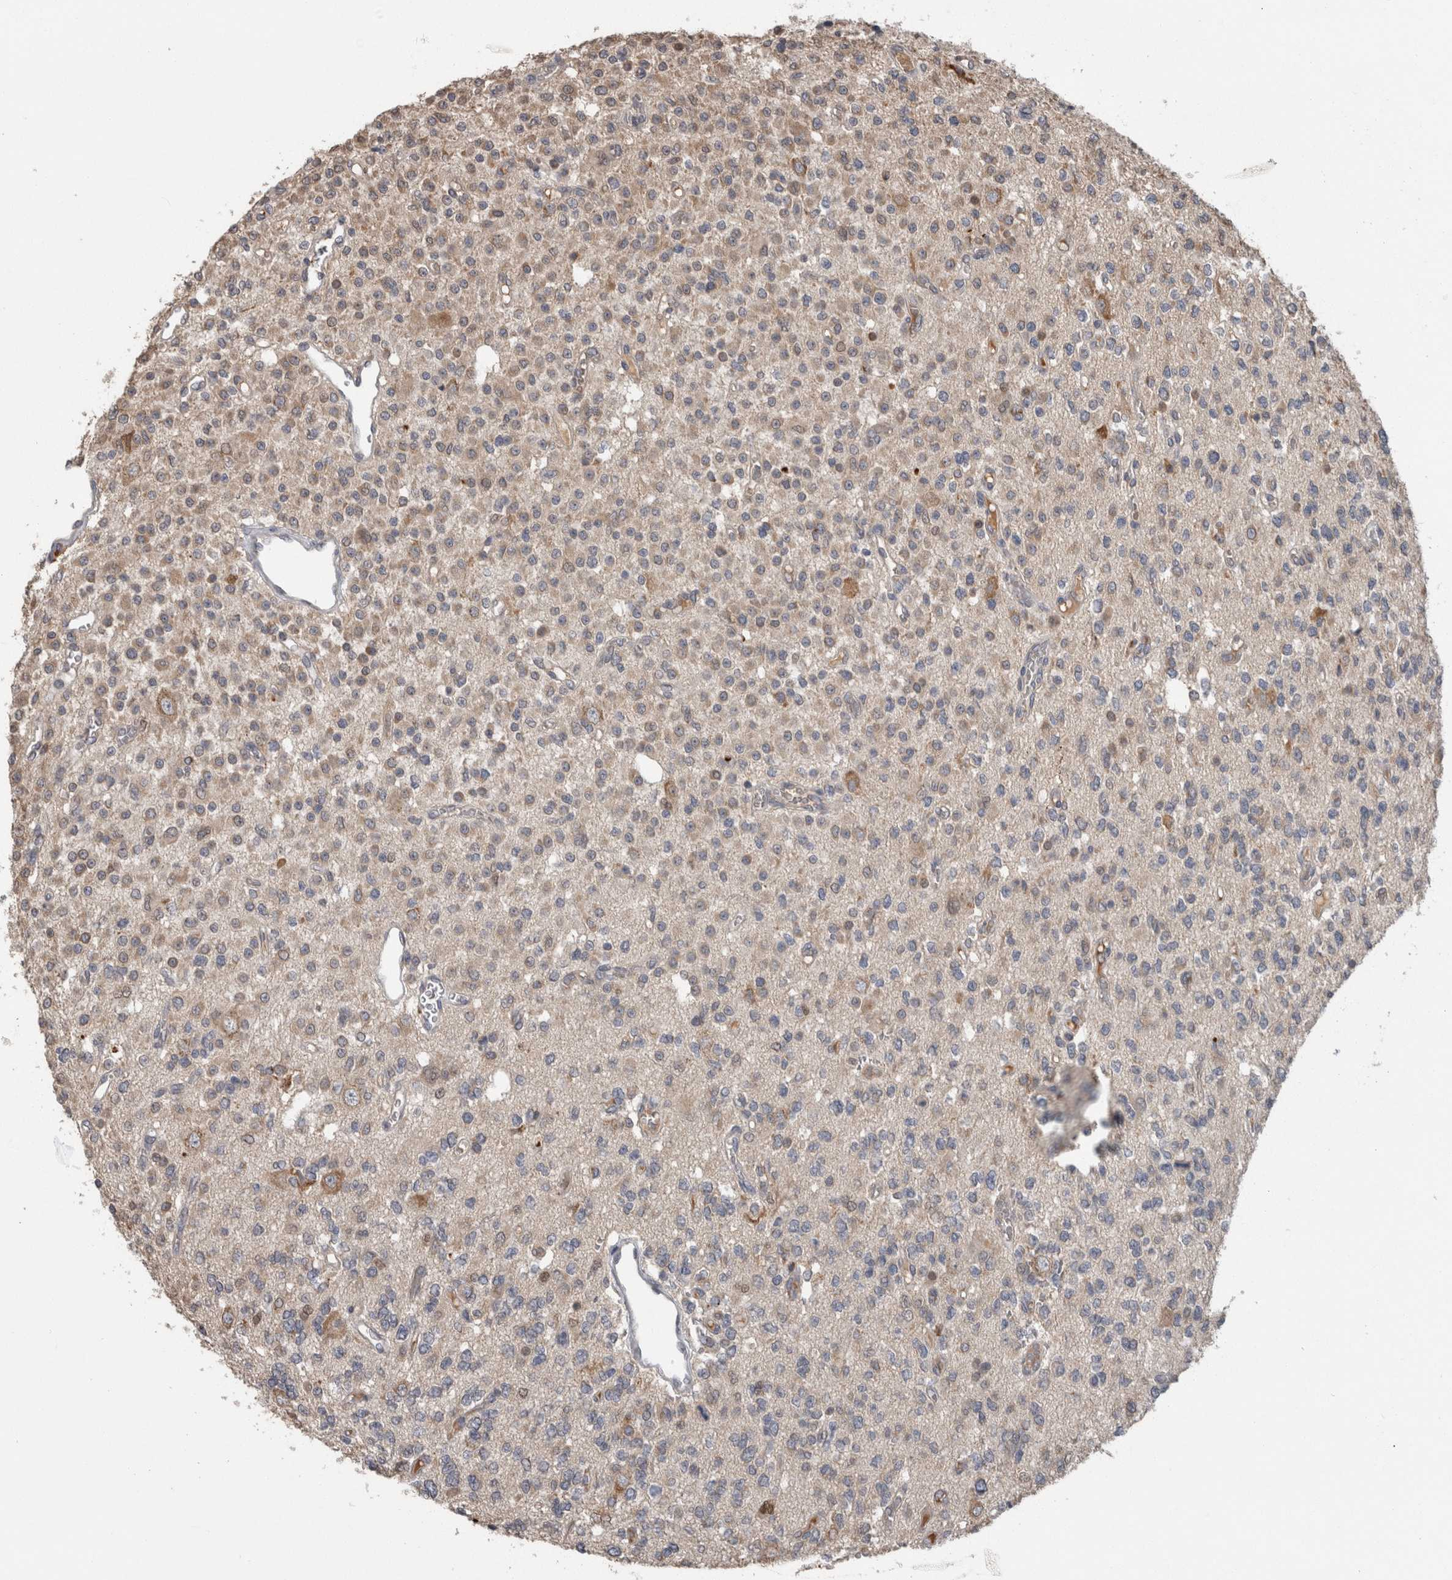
{"staining": {"intensity": "weak", "quantity": "<25%", "location": "cytoplasmic/membranous"}, "tissue": "glioma", "cell_type": "Tumor cells", "image_type": "cancer", "snomed": [{"axis": "morphology", "description": "Glioma, malignant, Low grade"}, {"axis": "topography", "description": "Brain"}], "caption": "Immunohistochemistry image of low-grade glioma (malignant) stained for a protein (brown), which exhibits no positivity in tumor cells.", "gene": "ADGRL3", "patient": {"sex": "male", "age": 38}}